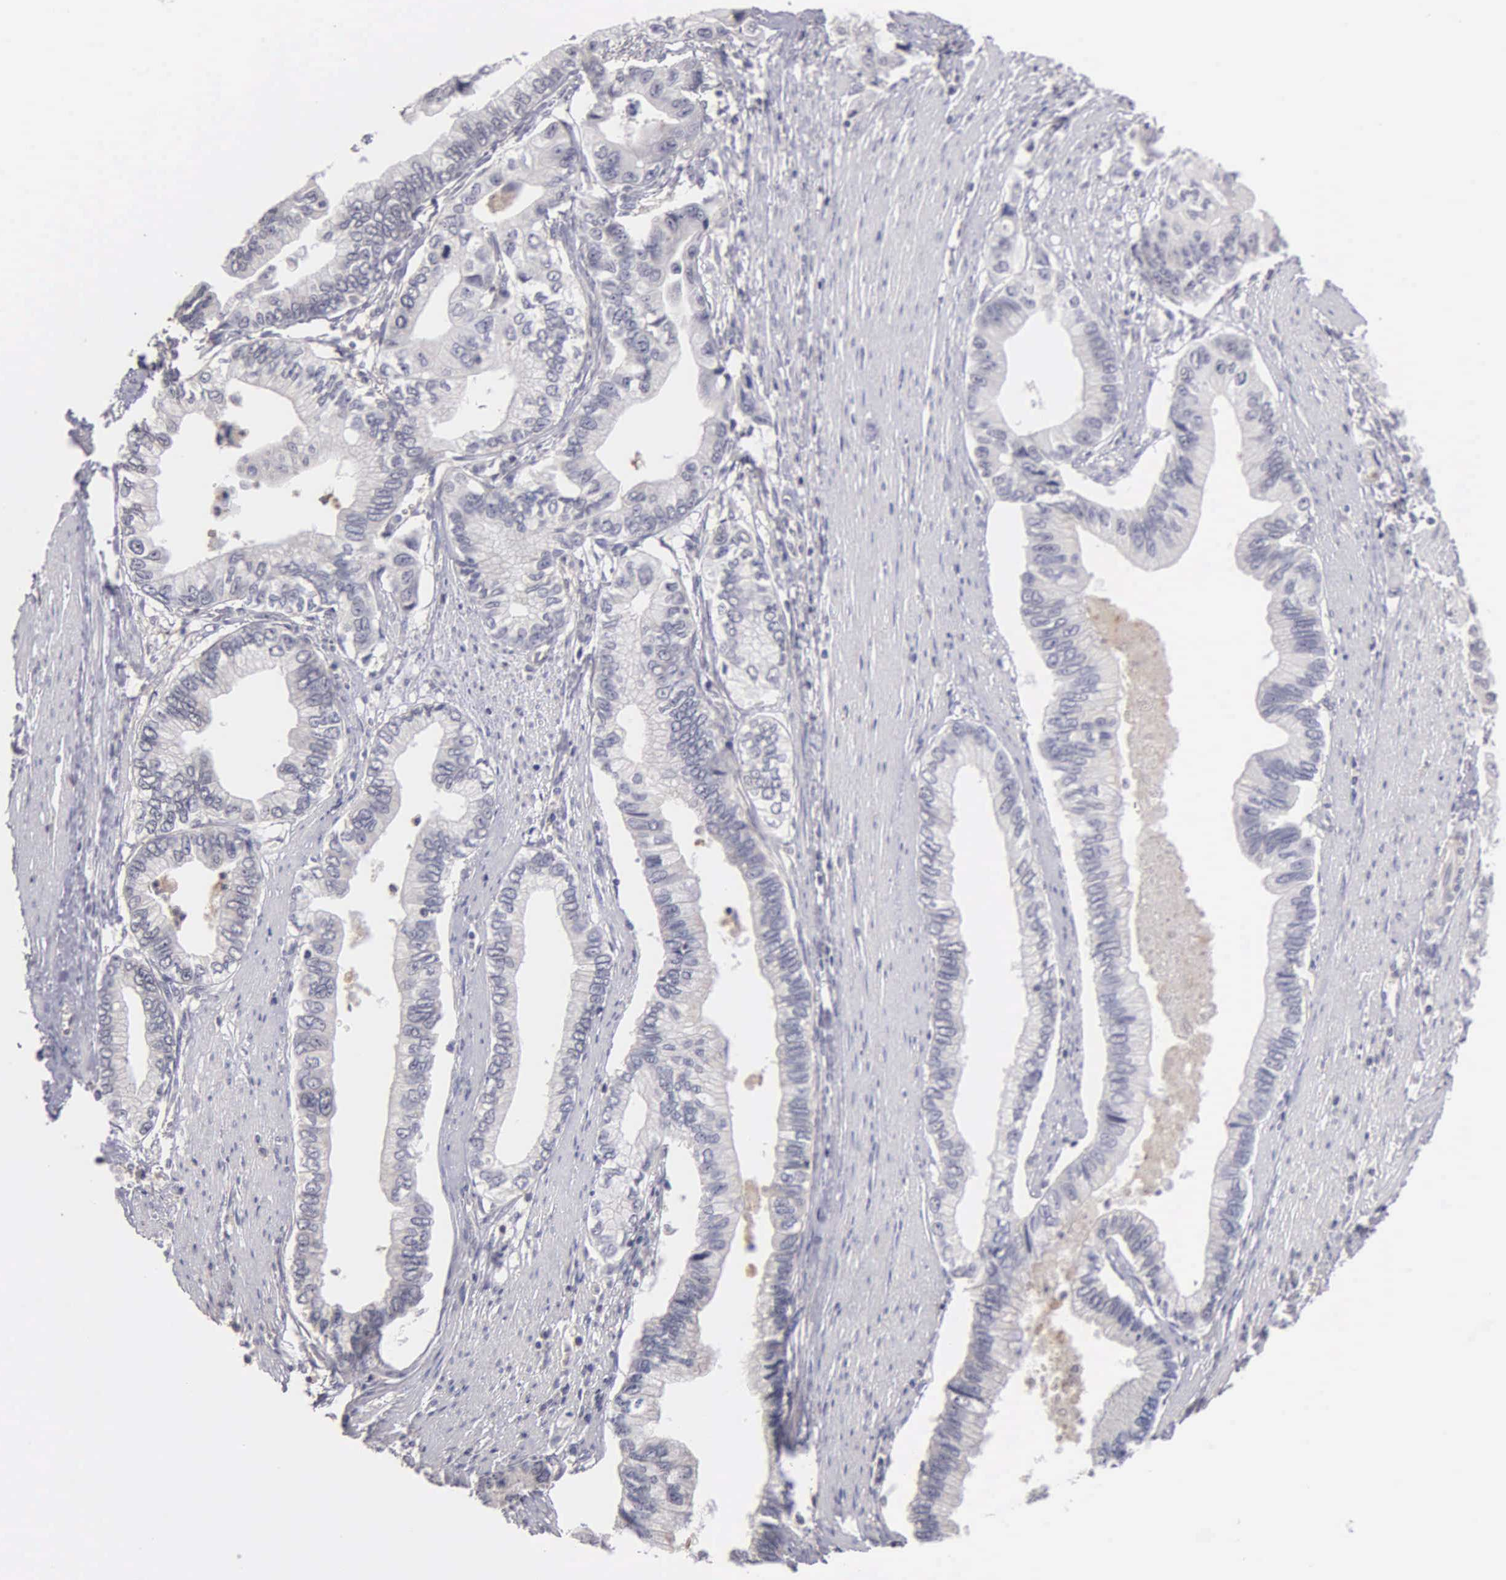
{"staining": {"intensity": "negative", "quantity": "none", "location": "none"}, "tissue": "pancreatic cancer", "cell_type": "Tumor cells", "image_type": "cancer", "snomed": [{"axis": "morphology", "description": "Adenocarcinoma, NOS"}, {"axis": "topography", "description": "Pancreas"}, {"axis": "topography", "description": "Stomach, upper"}], "caption": "Micrograph shows no significant protein staining in tumor cells of pancreatic cancer (adenocarcinoma). (DAB (3,3'-diaminobenzidine) immunohistochemistry (IHC), high magnification).", "gene": "BRD1", "patient": {"sex": "male", "age": 77}}